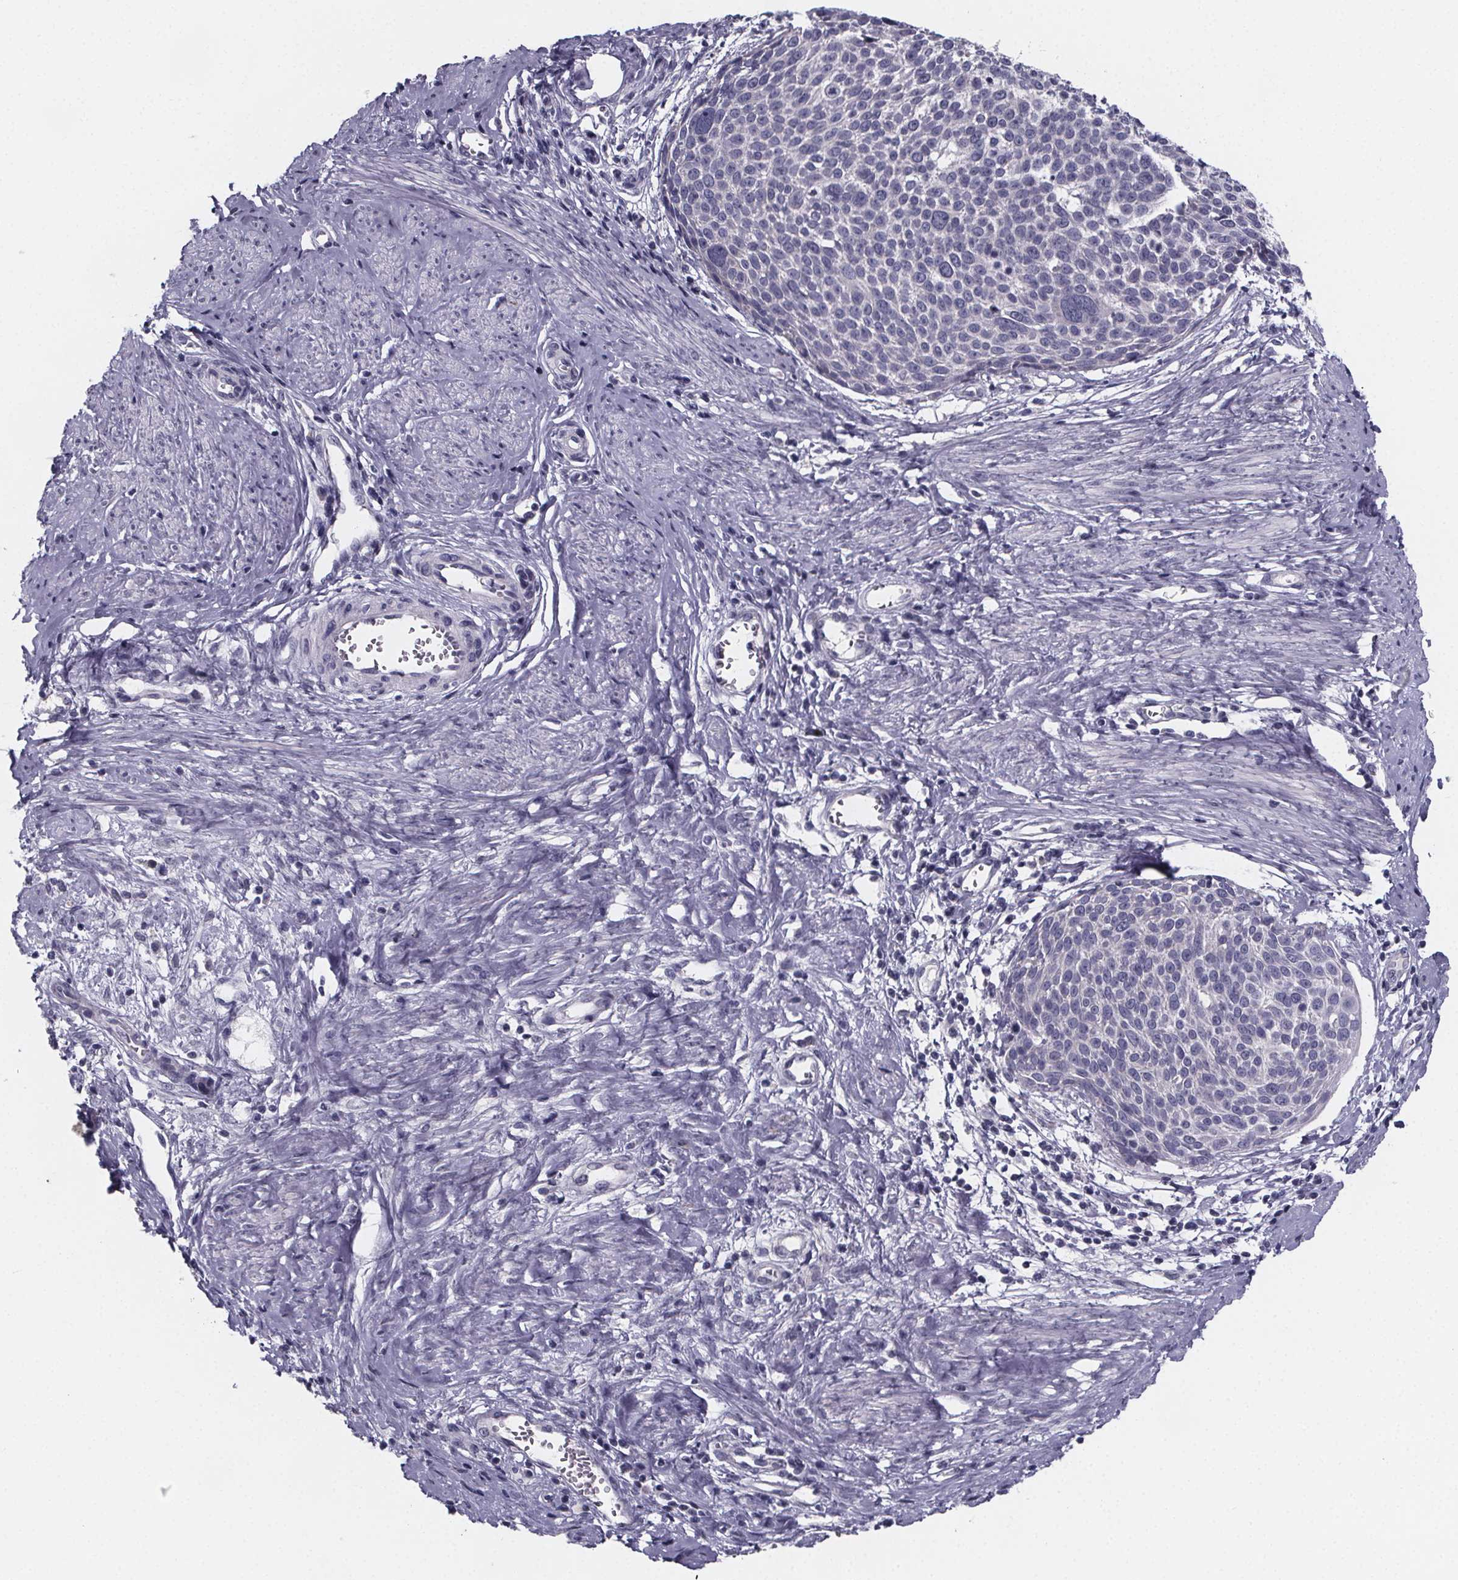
{"staining": {"intensity": "negative", "quantity": "none", "location": "none"}, "tissue": "cervical cancer", "cell_type": "Tumor cells", "image_type": "cancer", "snomed": [{"axis": "morphology", "description": "Squamous cell carcinoma, NOS"}, {"axis": "topography", "description": "Cervix"}], "caption": "The immunohistochemistry (IHC) photomicrograph has no significant staining in tumor cells of cervical cancer (squamous cell carcinoma) tissue.", "gene": "PAH", "patient": {"sex": "female", "age": 39}}